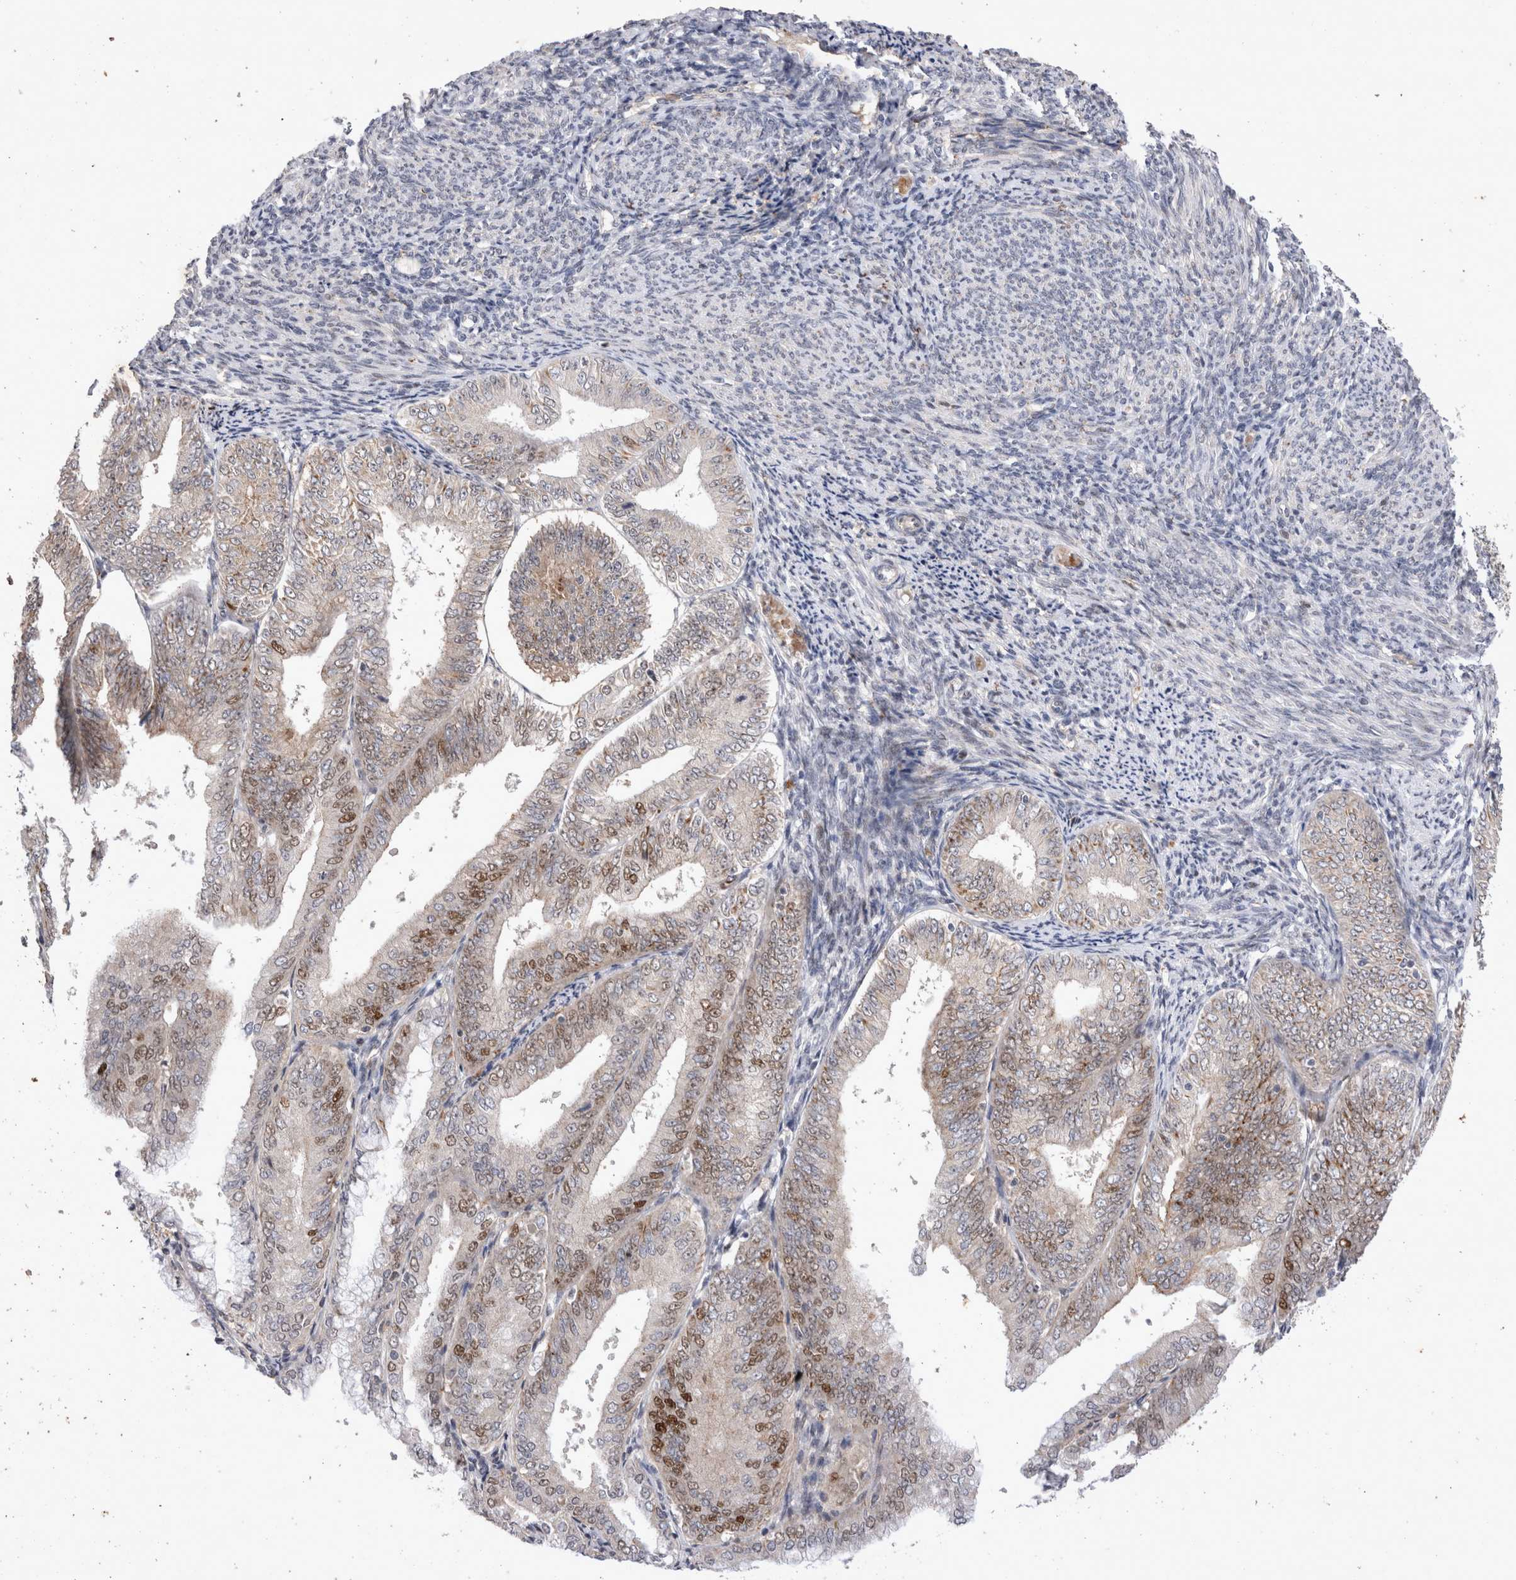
{"staining": {"intensity": "moderate", "quantity": "25%-75%", "location": "nuclear"}, "tissue": "endometrial cancer", "cell_type": "Tumor cells", "image_type": "cancer", "snomed": [{"axis": "morphology", "description": "Adenocarcinoma, NOS"}, {"axis": "topography", "description": "Endometrium"}], "caption": "Immunohistochemistry staining of endometrial cancer, which shows medium levels of moderate nuclear positivity in about 25%-75% of tumor cells indicating moderate nuclear protein positivity. The staining was performed using DAB (brown) for protein detection and nuclei were counterstained in hematoxylin (blue).", "gene": "STK11", "patient": {"sex": "female", "age": 63}}